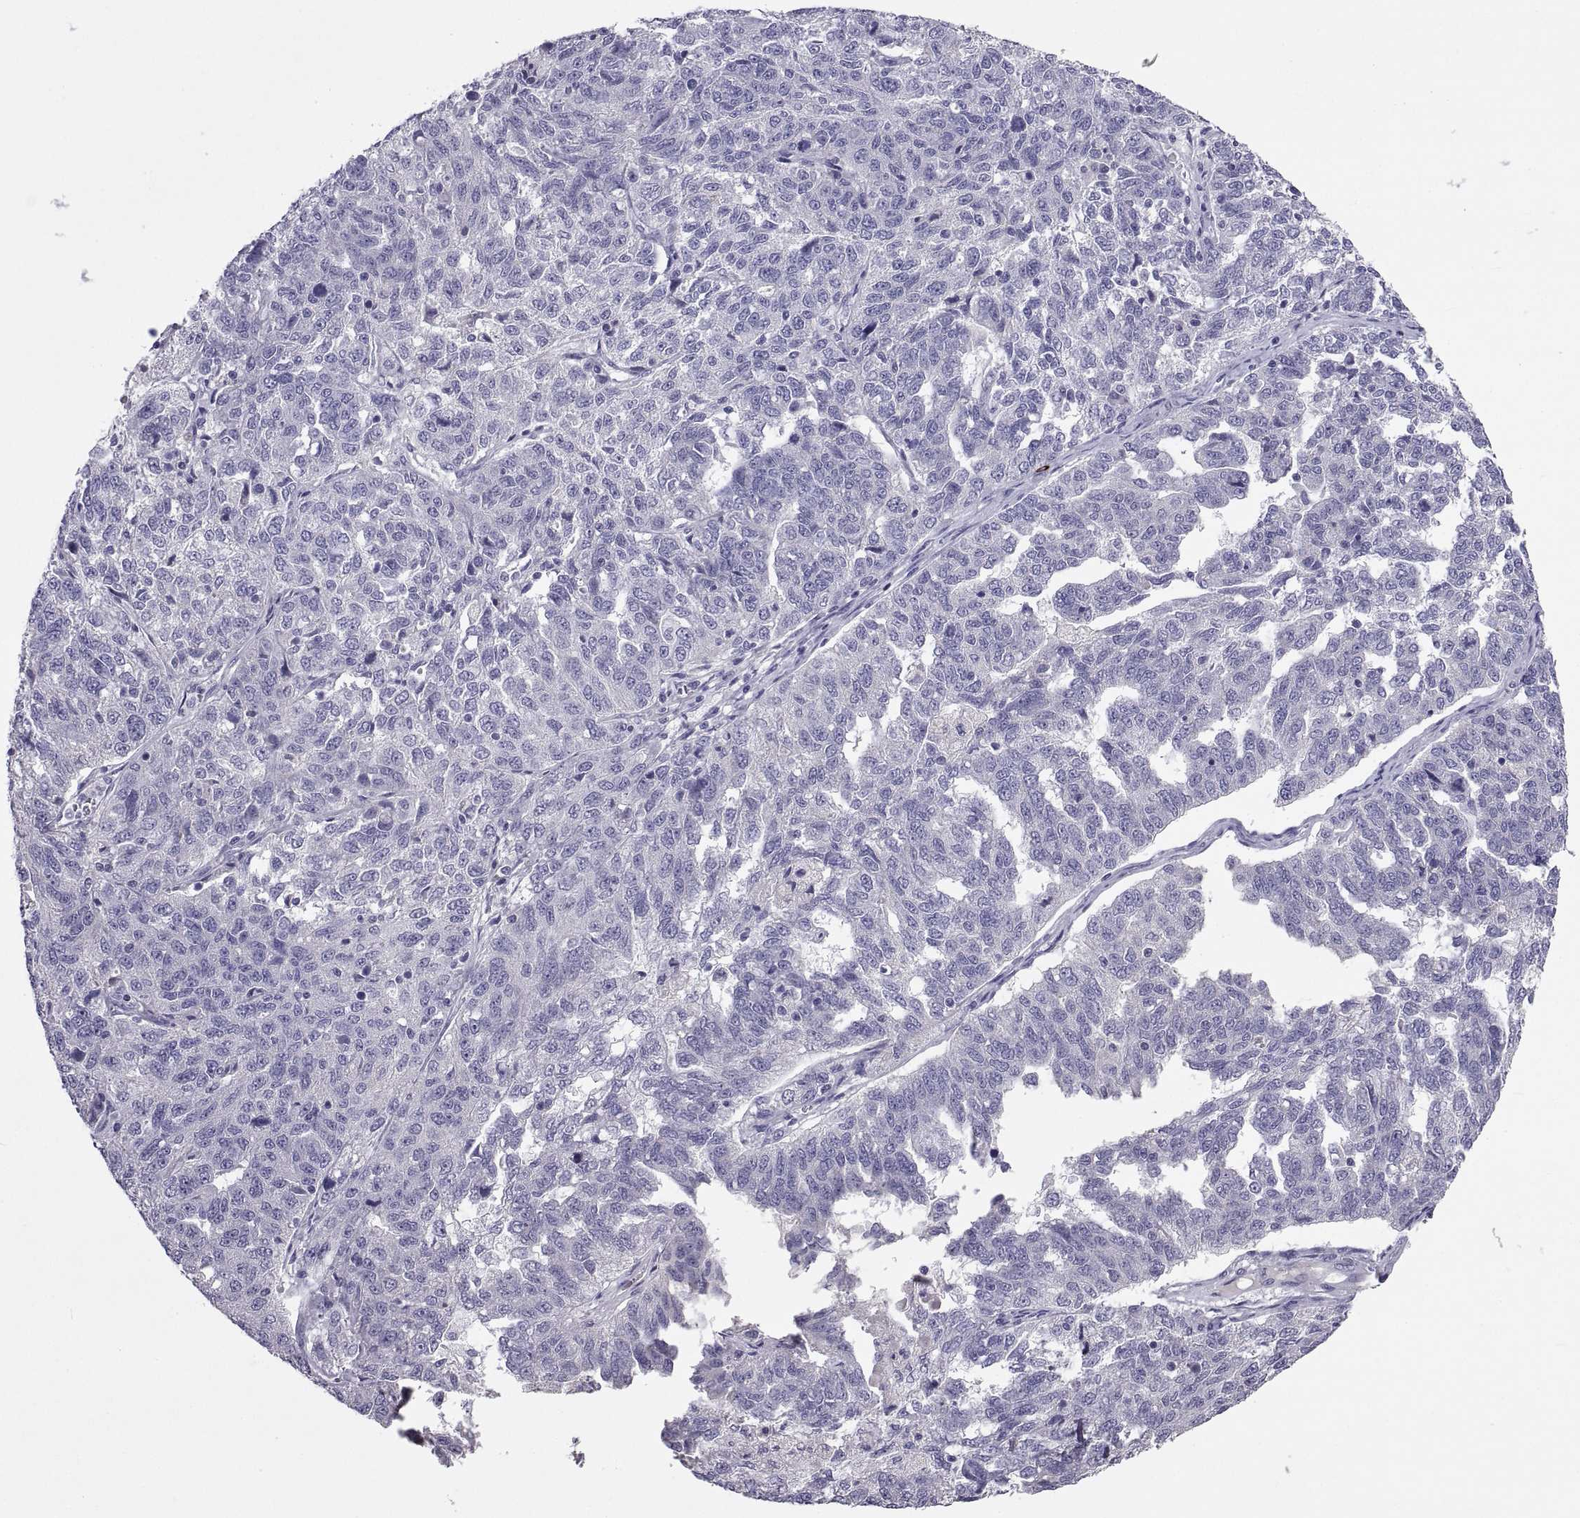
{"staining": {"intensity": "negative", "quantity": "none", "location": "none"}, "tissue": "ovarian cancer", "cell_type": "Tumor cells", "image_type": "cancer", "snomed": [{"axis": "morphology", "description": "Cystadenocarcinoma, serous, NOS"}, {"axis": "topography", "description": "Ovary"}], "caption": "A photomicrograph of ovarian serous cystadenocarcinoma stained for a protein exhibits no brown staining in tumor cells. (Stains: DAB (3,3'-diaminobenzidine) immunohistochemistry with hematoxylin counter stain, Microscopy: brightfield microscopy at high magnification).", "gene": "IGSF1", "patient": {"sex": "female", "age": 71}}